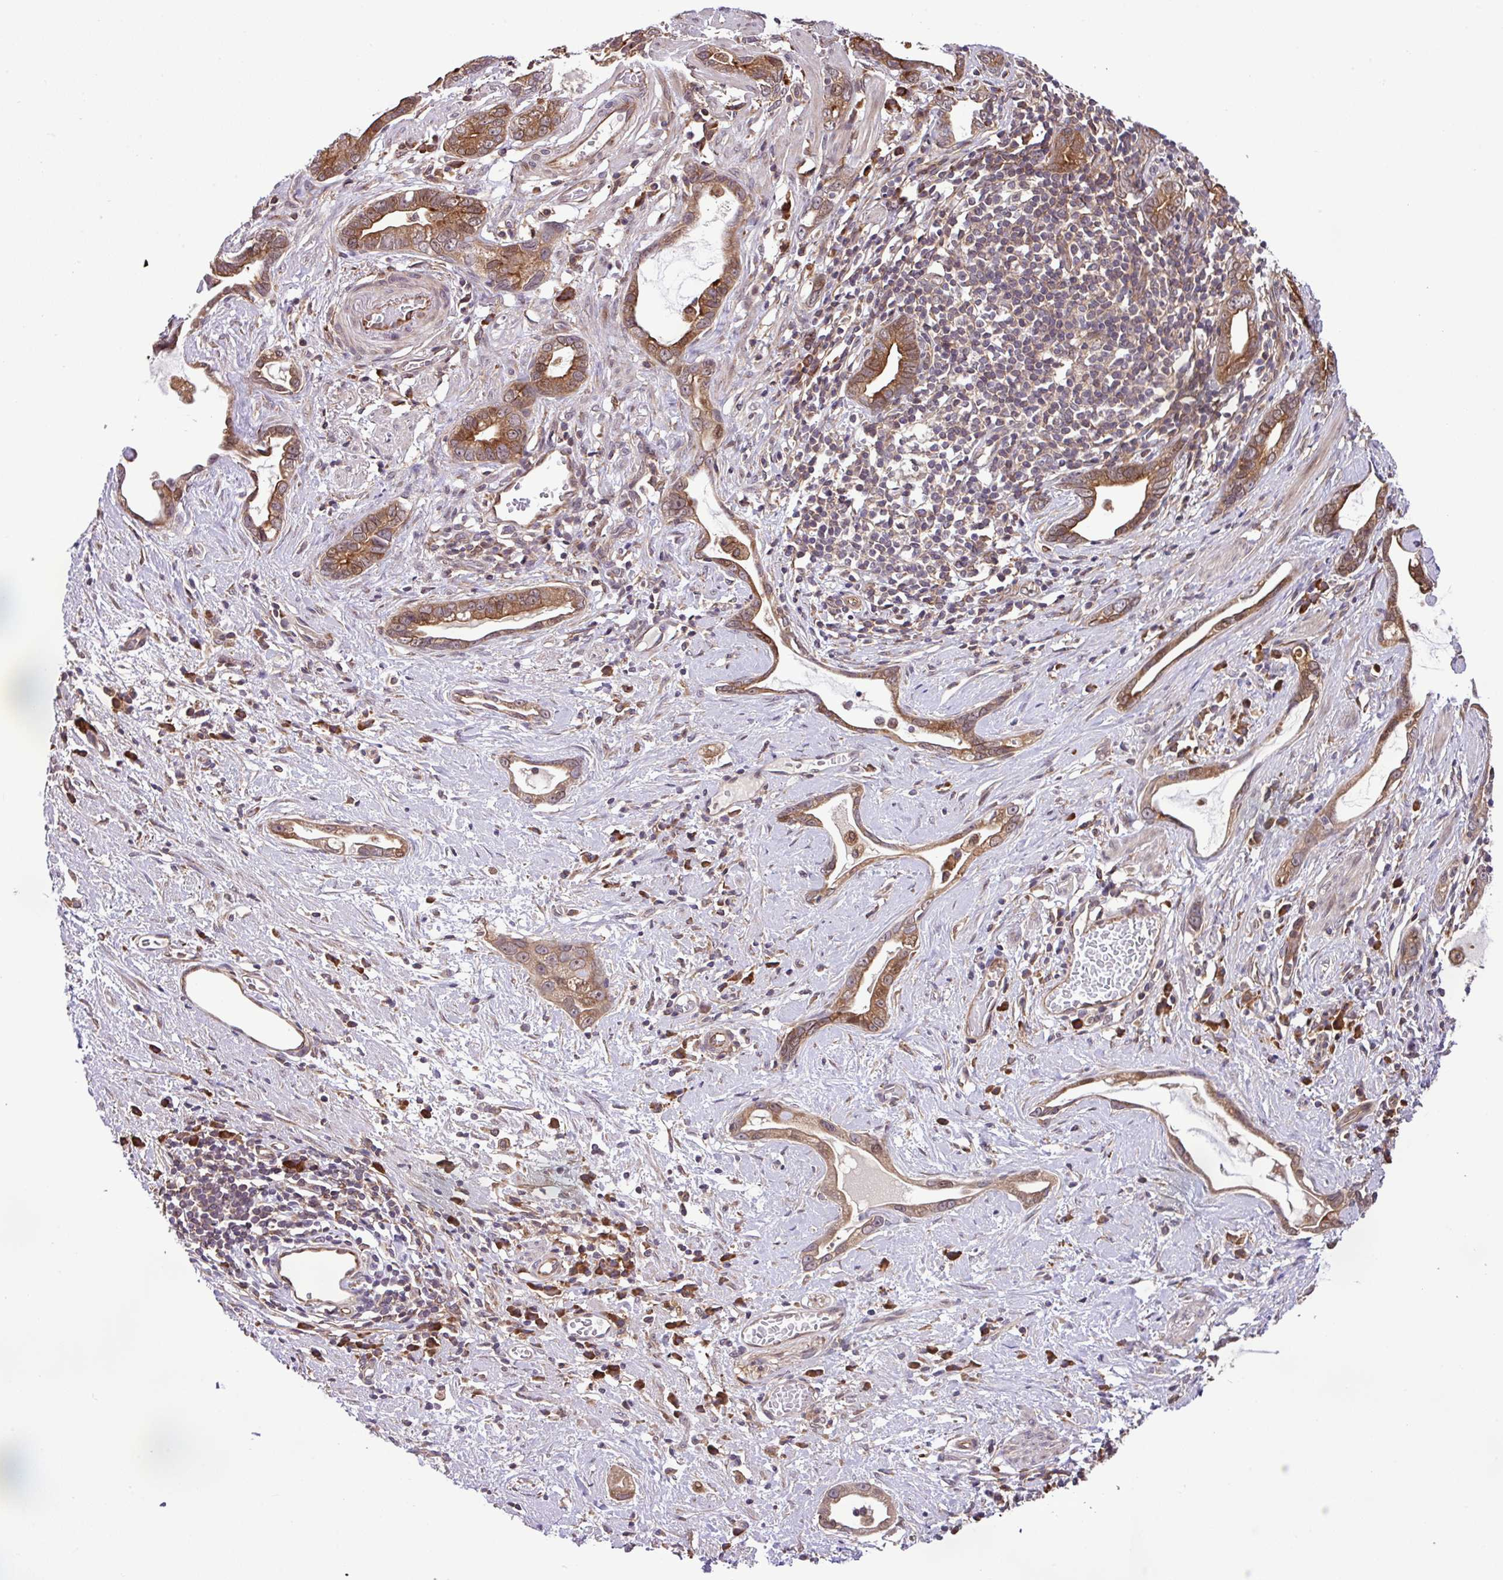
{"staining": {"intensity": "moderate", "quantity": ">75%", "location": "cytoplasmic/membranous"}, "tissue": "stomach cancer", "cell_type": "Tumor cells", "image_type": "cancer", "snomed": [{"axis": "morphology", "description": "Adenocarcinoma, NOS"}, {"axis": "topography", "description": "Stomach"}], "caption": "About >75% of tumor cells in stomach cancer demonstrate moderate cytoplasmic/membranous protein staining as visualized by brown immunohistochemical staining.", "gene": "DLGAP4", "patient": {"sex": "male", "age": 55}}